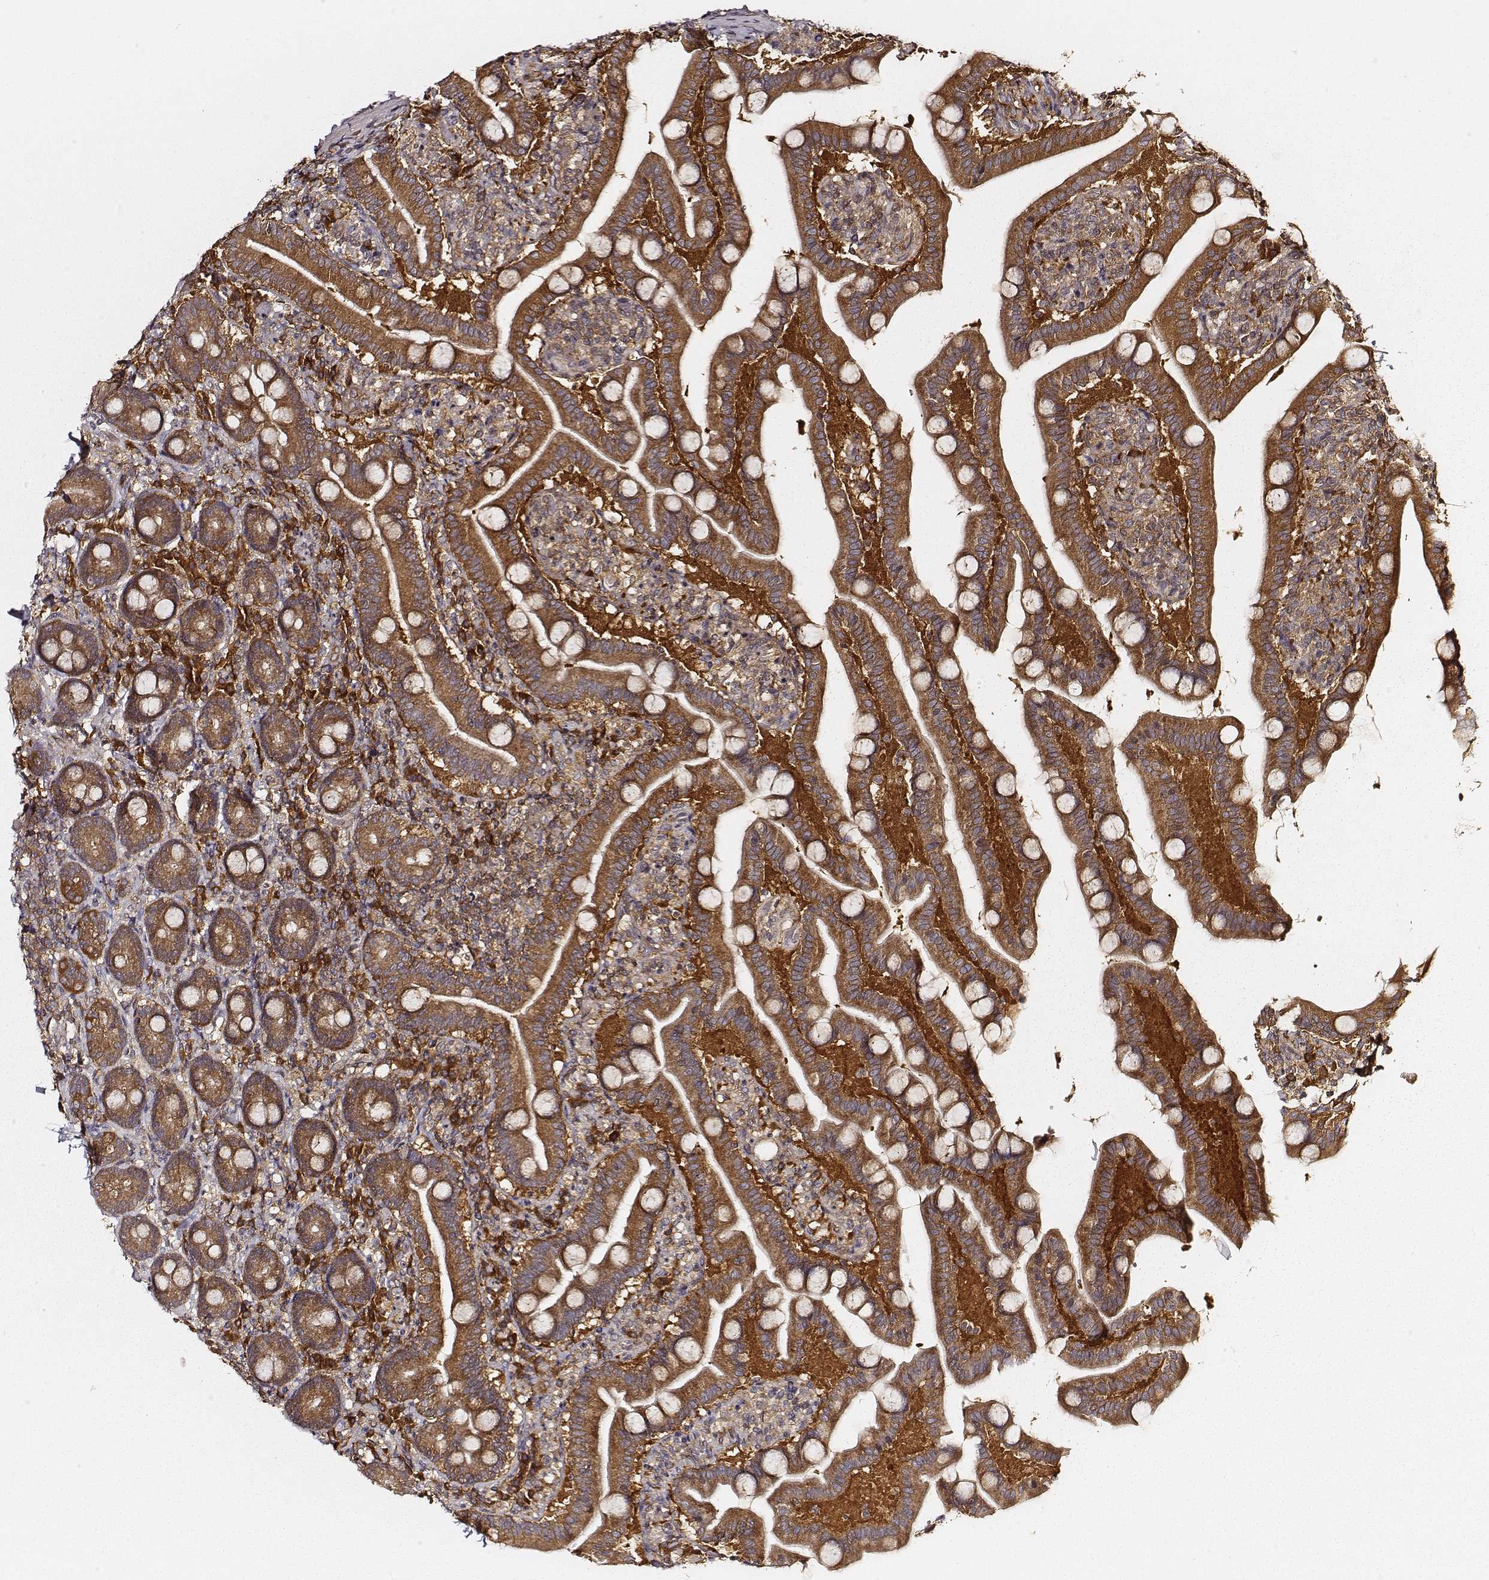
{"staining": {"intensity": "moderate", "quantity": ">75%", "location": "cytoplasmic/membranous"}, "tissue": "small intestine", "cell_type": "Glandular cells", "image_type": "normal", "snomed": [{"axis": "morphology", "description": "Normal tissue, NOS"}, {"axis": "topography", "description": "Small intestine"}], "caption": "High-power microscopy captured an IHC image of normal small intestine, revealing moderate cytoplasmic/membranous staining in about >75% of glandular cells. The protein is stained brown, and the nuclei are stained in blue (DAB (3,3'-diaminobenzidine) IHC with brightfield microscopy, high magnification).", "gene": "CARS1", "patient": {"sex": "male", "age": 66}}